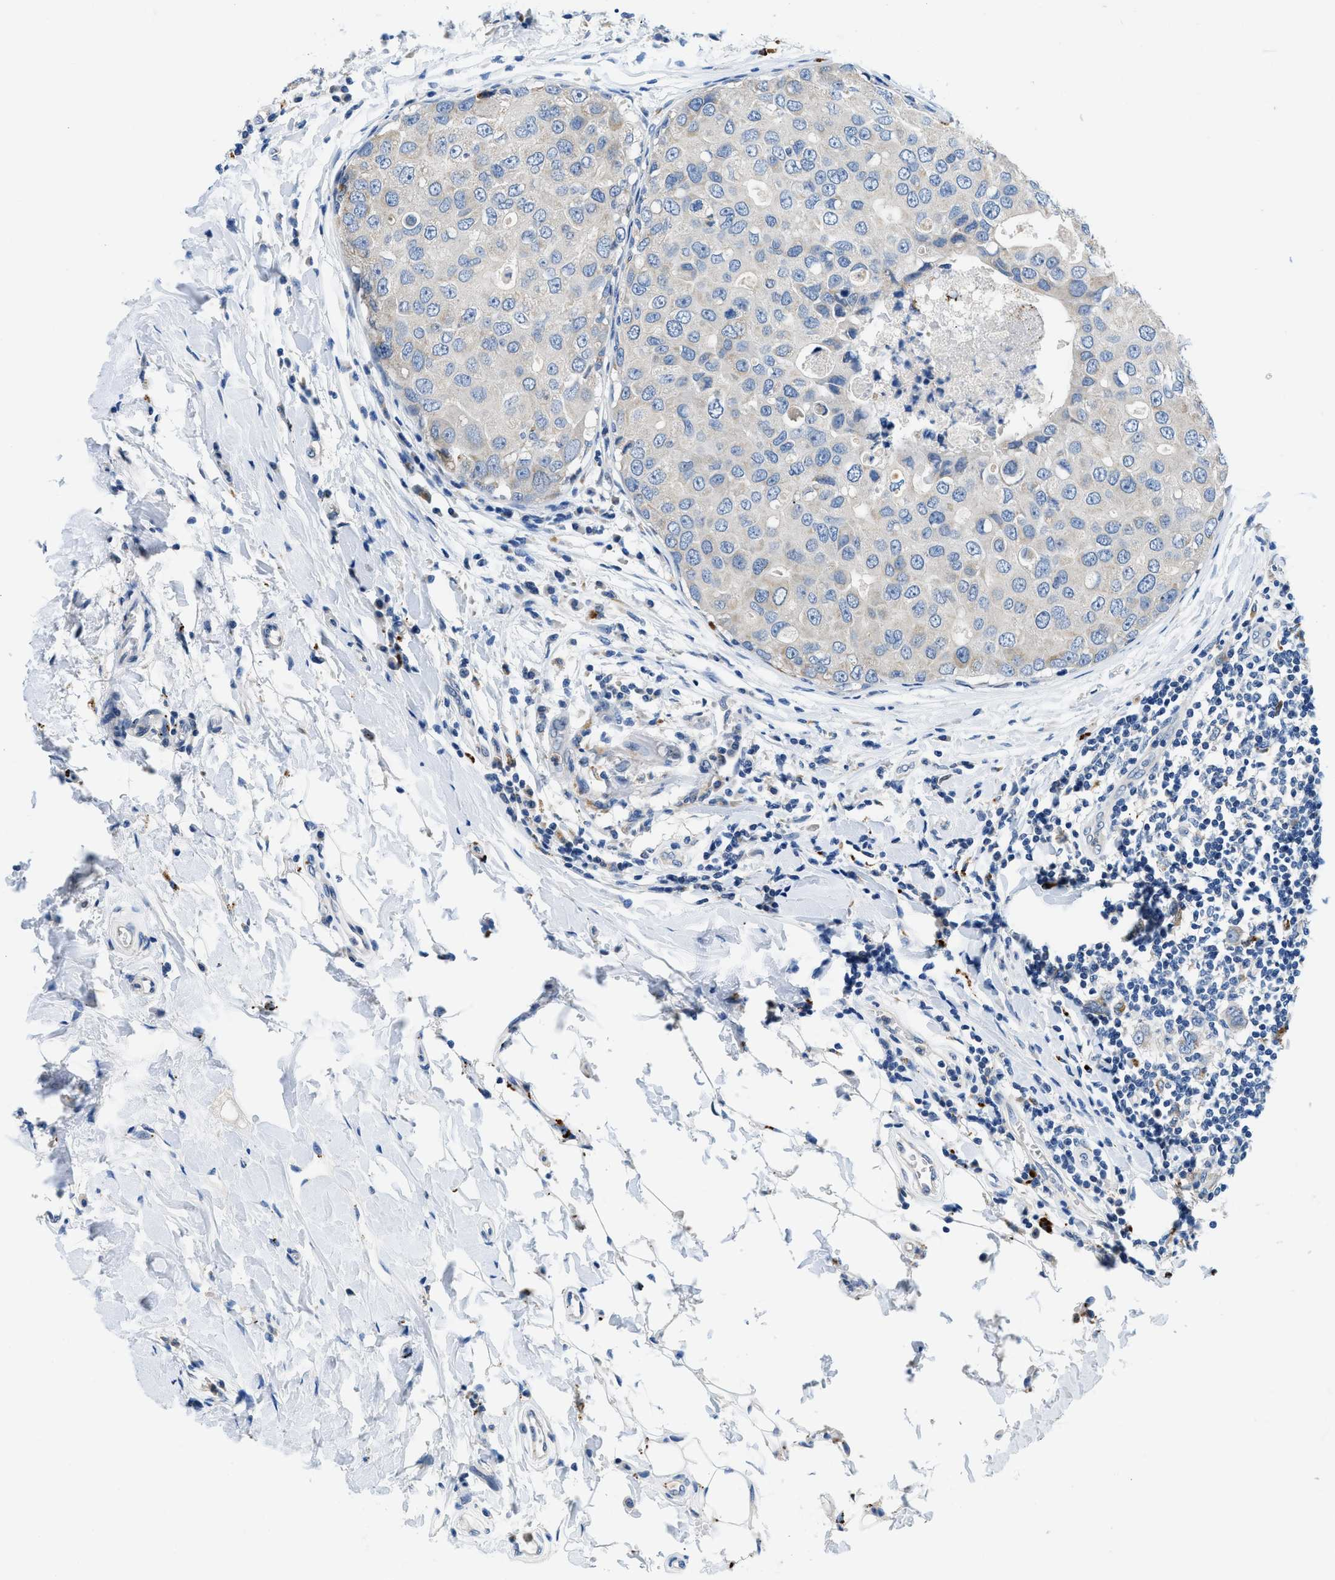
{"staining": {"intensity": "negative", "quantity": "none", "location": "none"}, "tissue": "breast cancer", "cell_type": "Tumor cells", "image_type": "cancer", "snomed": [{"axis": "morphology", "description": "Duct carcinoma"}, {"axis": "topography", "description": "Breast"}], "caption": "Protein analysis of breast cancer demonstrates no significant staining in tumor cells.", "gene": "ADGRE3", "patient": {"sex": "female", "age": 27}}